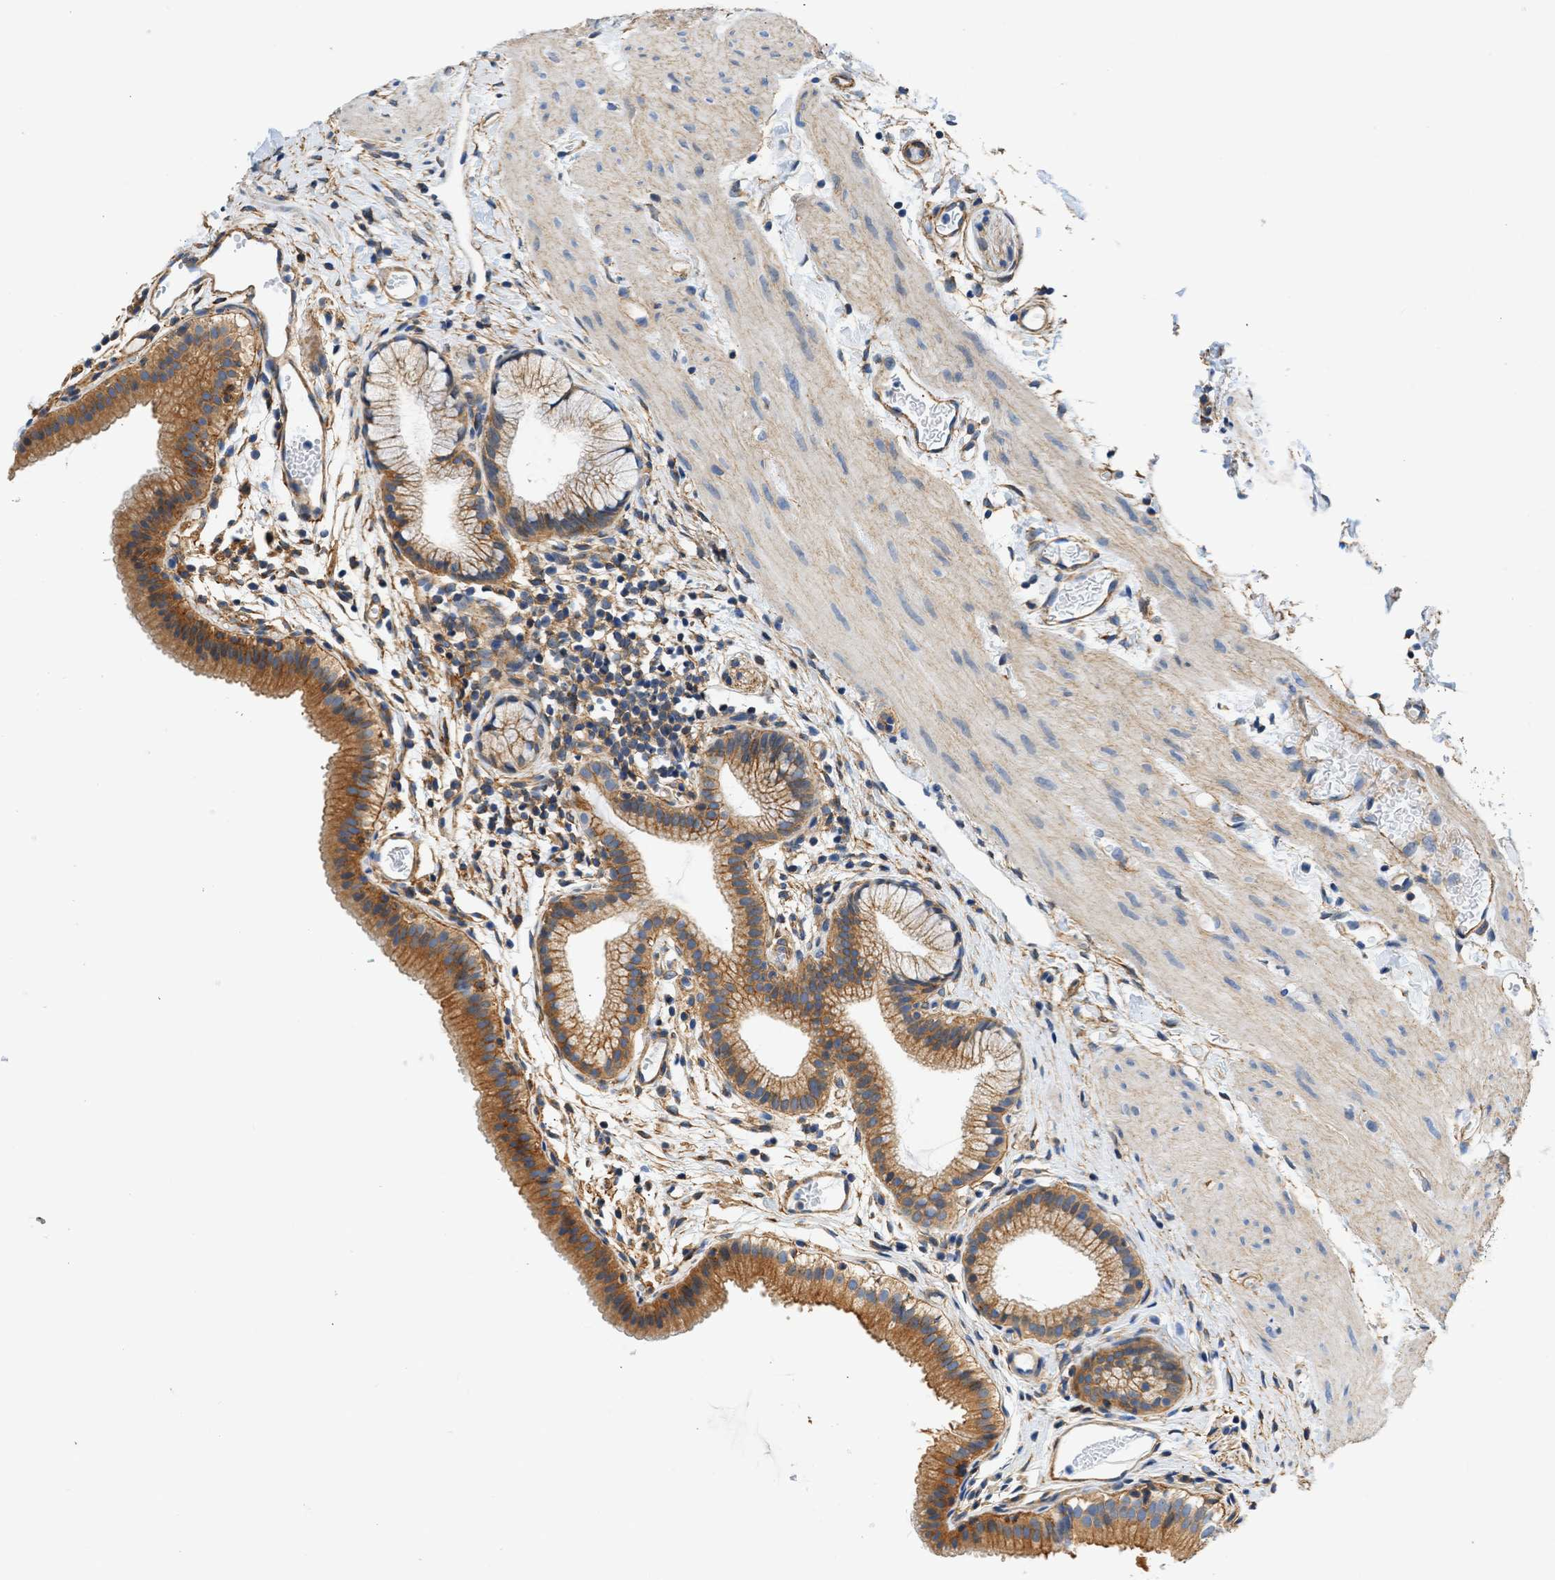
{"staining": {"intensity": "moderate", "quantity": ">75%", "location": "cytoplasmic/membranous"}, "tissue": "gallbladder", "cell_type": "Glandular cells", "image_type": "normal", "snomed": [{"axis": "morphology", "description": "Normal tissue, NOS"}, {"axis": "topography", "description": "Gallbladder"}], "caption": "Moderate cytoplasmic/membranous protein staining is present in about >75% of glandular cells in gallbladder.", "gene": "SEPTIN2", "patient": {"sex": "female", "age": 26}}